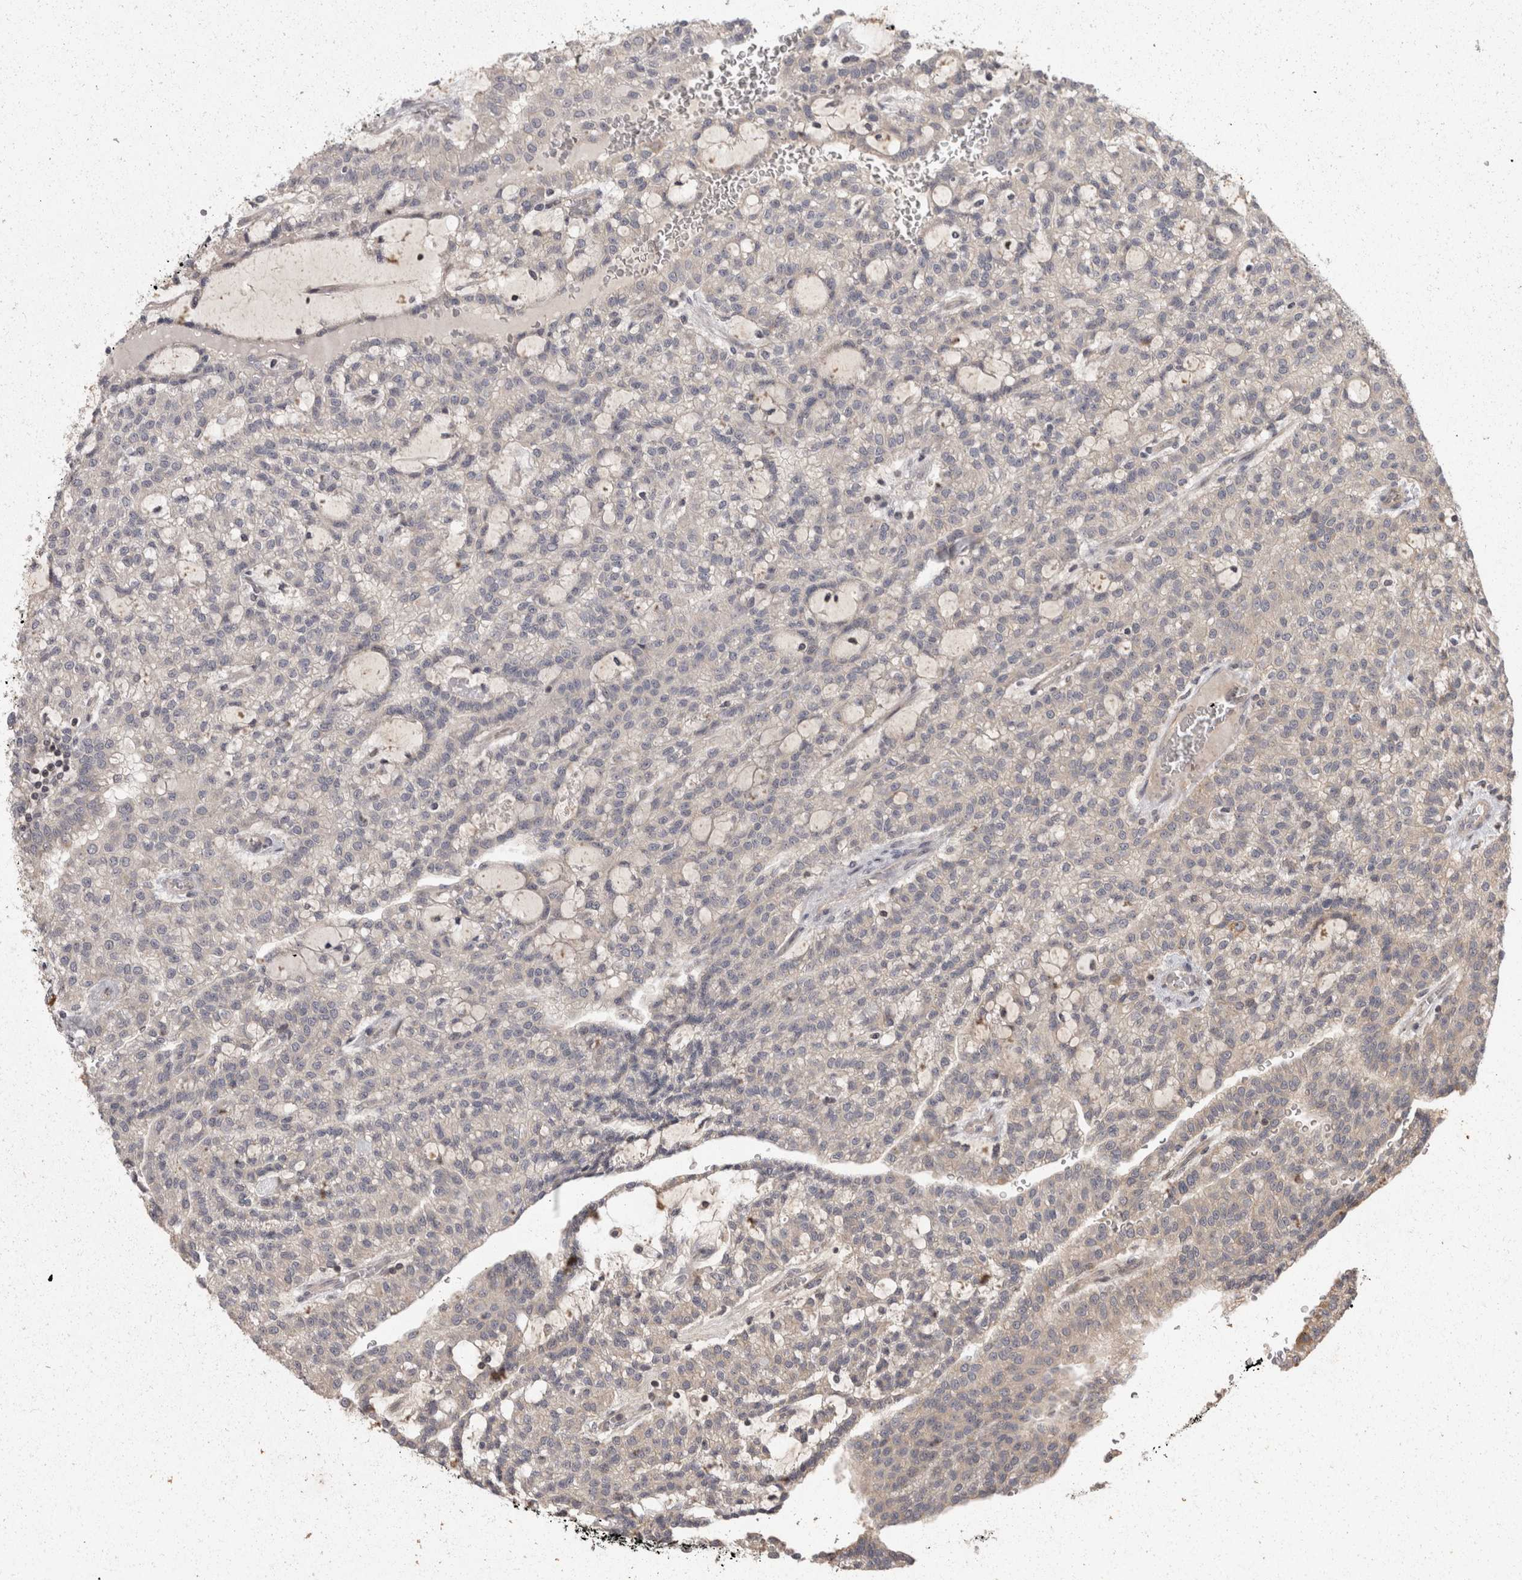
{"staining": {"intensity": "negative", "quantity": "none", "location": "none"}, "tissue": "renal cancer", "cell_type": "Tumor cells", "image_type": "cancer", "snomed": [{"axis": "morphology", "description": "Adenocarcinoma, NOS"}, {"axis": "topography", "description": "Kidney"}], "caption": "Renal cancer (adenocarcinoma) was stained to show a protein in brown. There is no significant expression in tumor cells.", "gene": "ACAT2", "patient": {"sex": "male", "age": 63}}